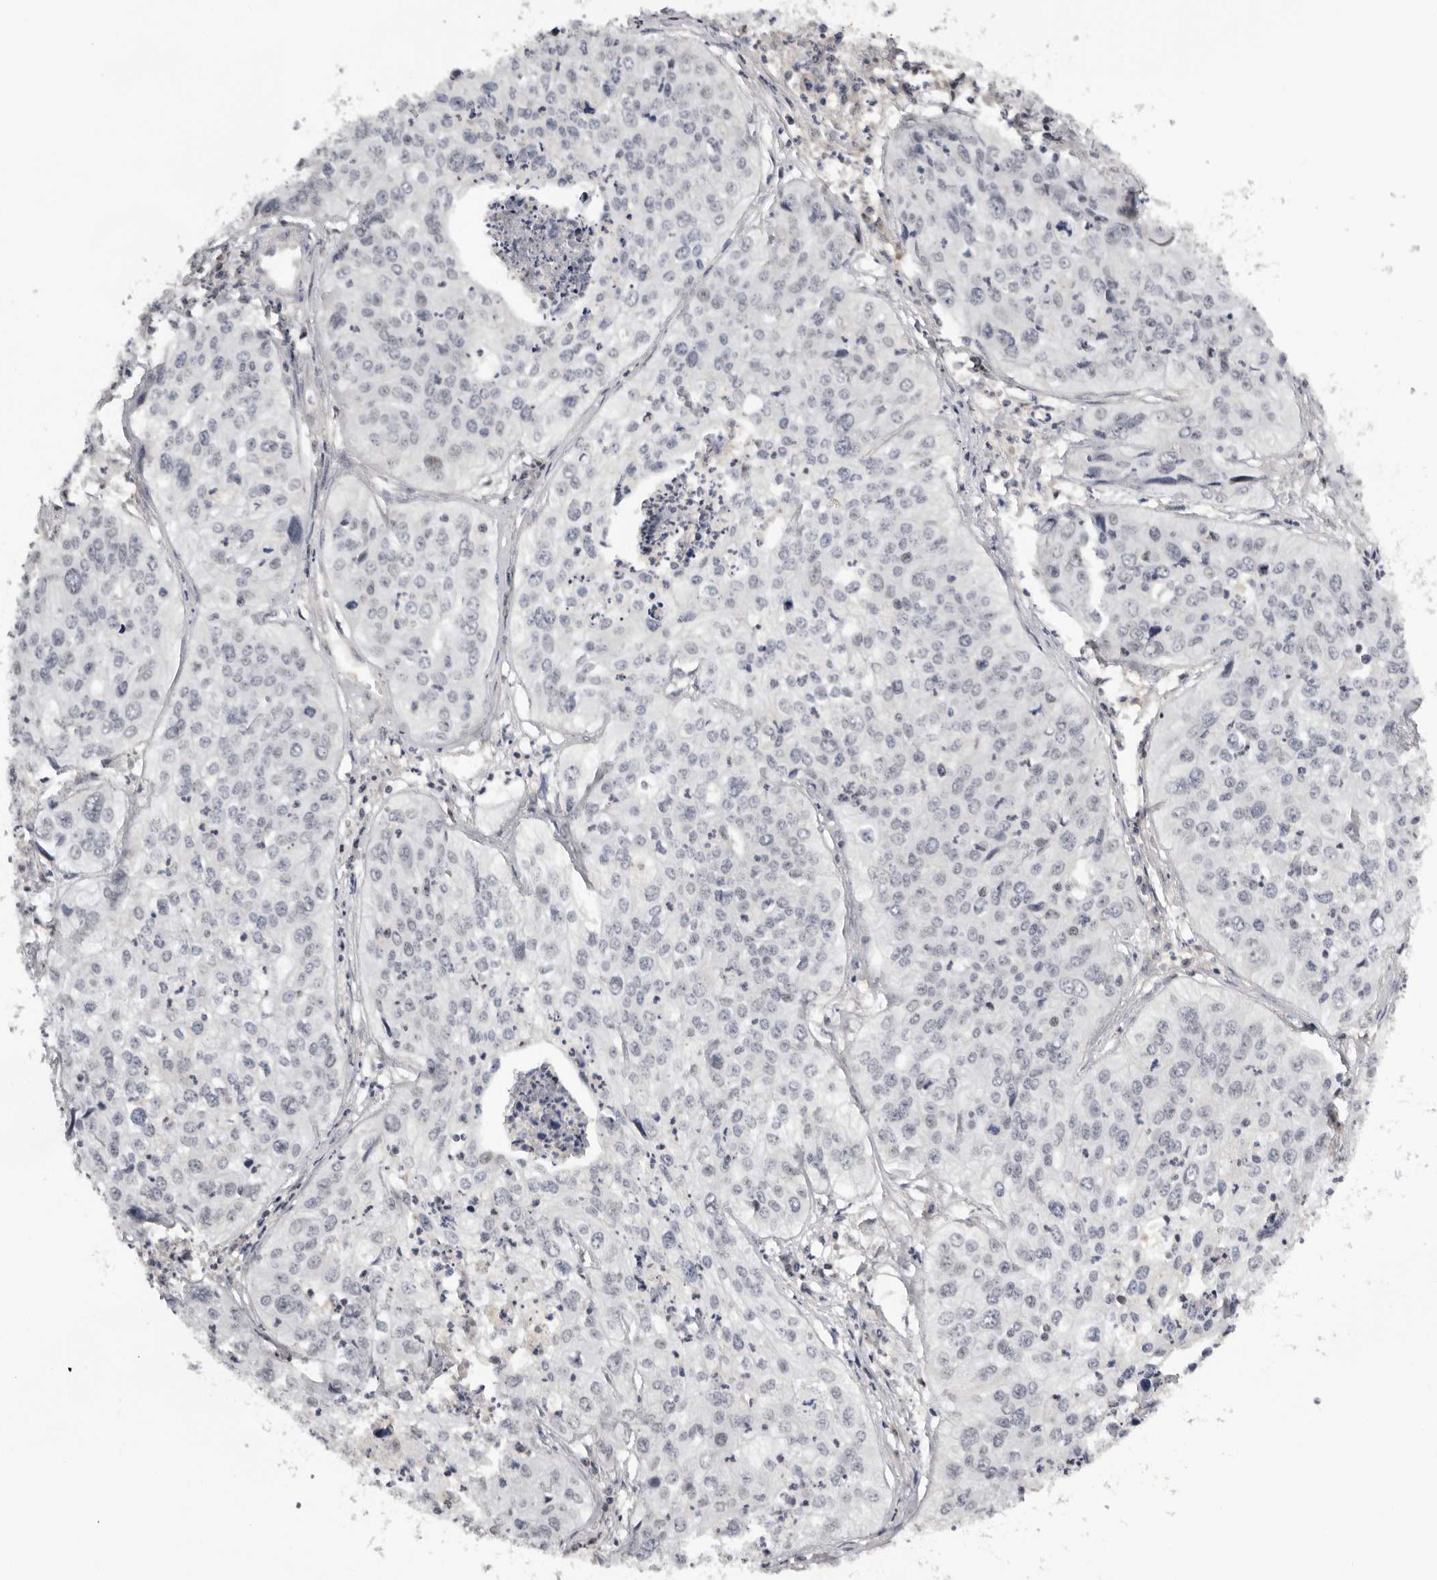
{"staining": {"intensity": "negative", "quantity": "none", "location": "none"}, "tissue": "cervical cancer", "cell_type": "Tumor cells", "image_type": "cancer", "snomed": [{"axis": "morphology", "description": "Squamous cell carcinoma, NOS"}, {"axis": "topography", "description": "Cervix"}], "caption": "The immunohistochemistry image has no significant staining in tumor cells of cervical cancer tissue.", "gene": "KIF2B", "patient": {"sex": "female", "age": 31}}